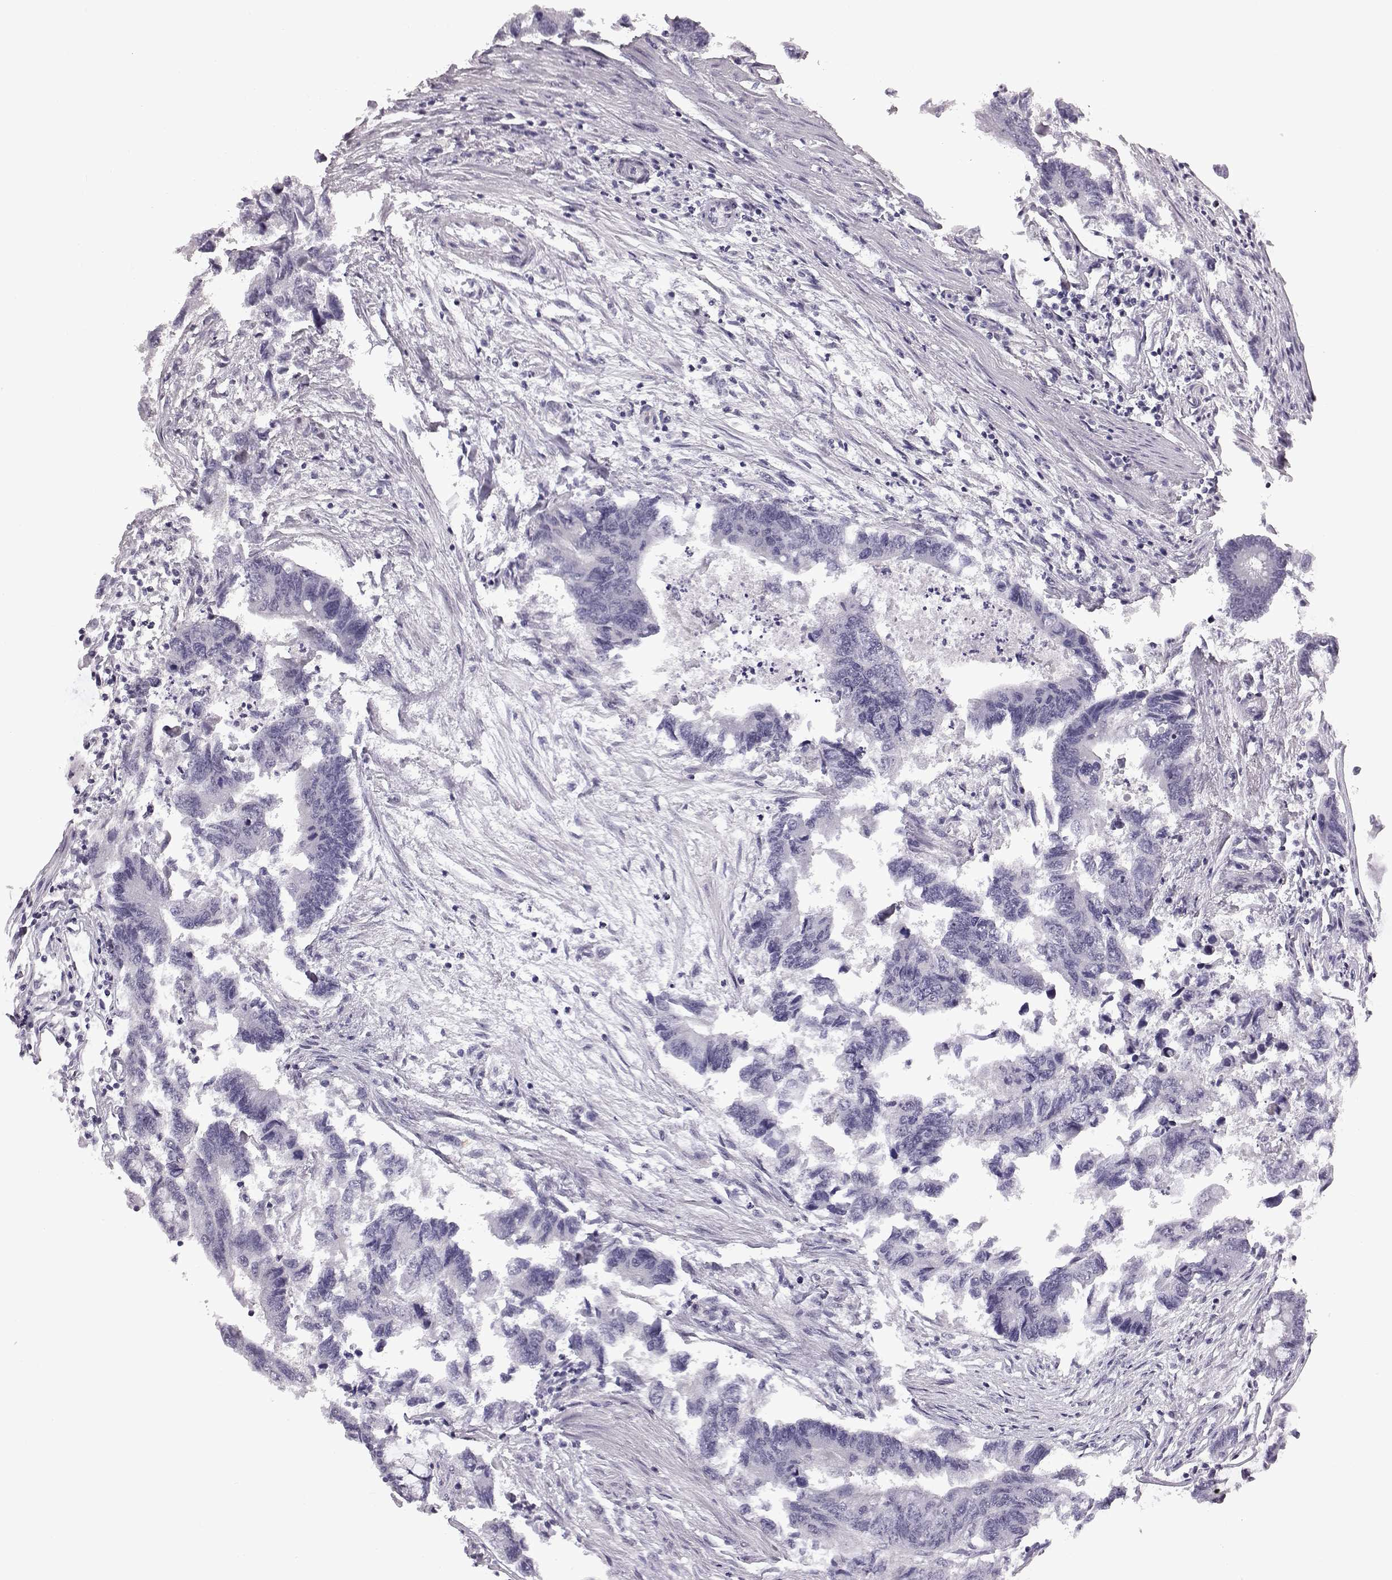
{"staining": {"intensity": "negative", "quantity": "none", "location": "none"}, "tissue": "colorectal cancer", "cell_type": "Tumor cells", "image_type": "cancer", "snomed": [{"axis": "morphology", "description": "Adenocarcinoma, NOS"}, {"axis": "topography", "description": "Colon"}], "caption": "The image shows no staining of tumor cells in colorectal cancer (adenocarcinoma). Nuclei are stained in blue.", "gene": "C10orf62", "patient": {"sex": "female", "age": 65}}